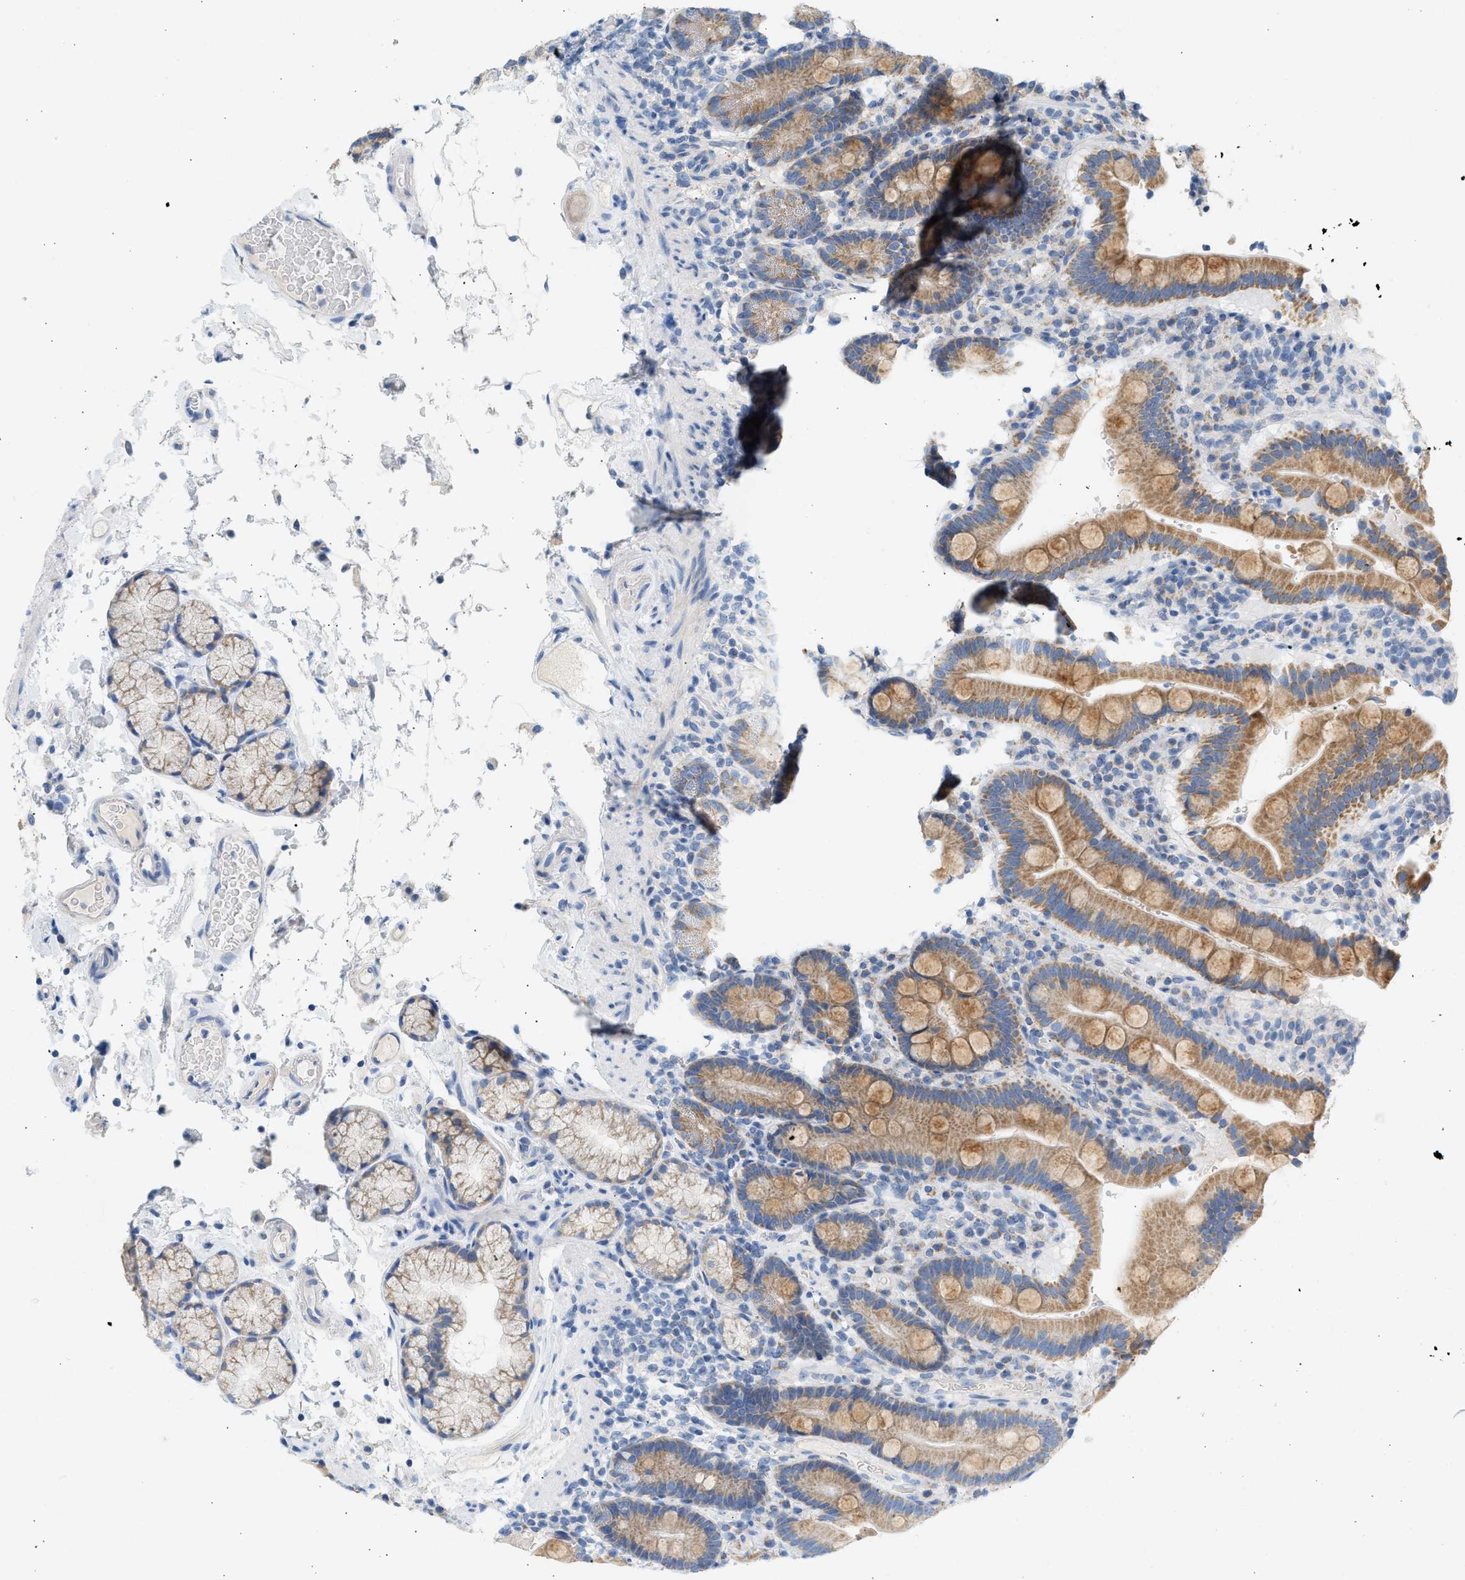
{"staining": {"intensity": "moderate", "quantity": ">75%", "location": "cytoplasmic/membranous"}, "tissue": "duodenum", "cell_type": "Glandular cells", "image_type": "normal", "snomed": [{"axis": "morphology", "description": "Normal tissue, NOS"}, {"axis": "topography", "description": "Small intestine, NOS"}], "caption": "Immunohistochemistry of benign human duodenum displays medium levels of moderate cytoplasmic/membranous positivity in approximately >75% of glandular cells. (Brightfield microscopy of DAB IHC at high magnification).", "gene": "NDUFS8", "patient": {"sex": "female", "age": 71}}